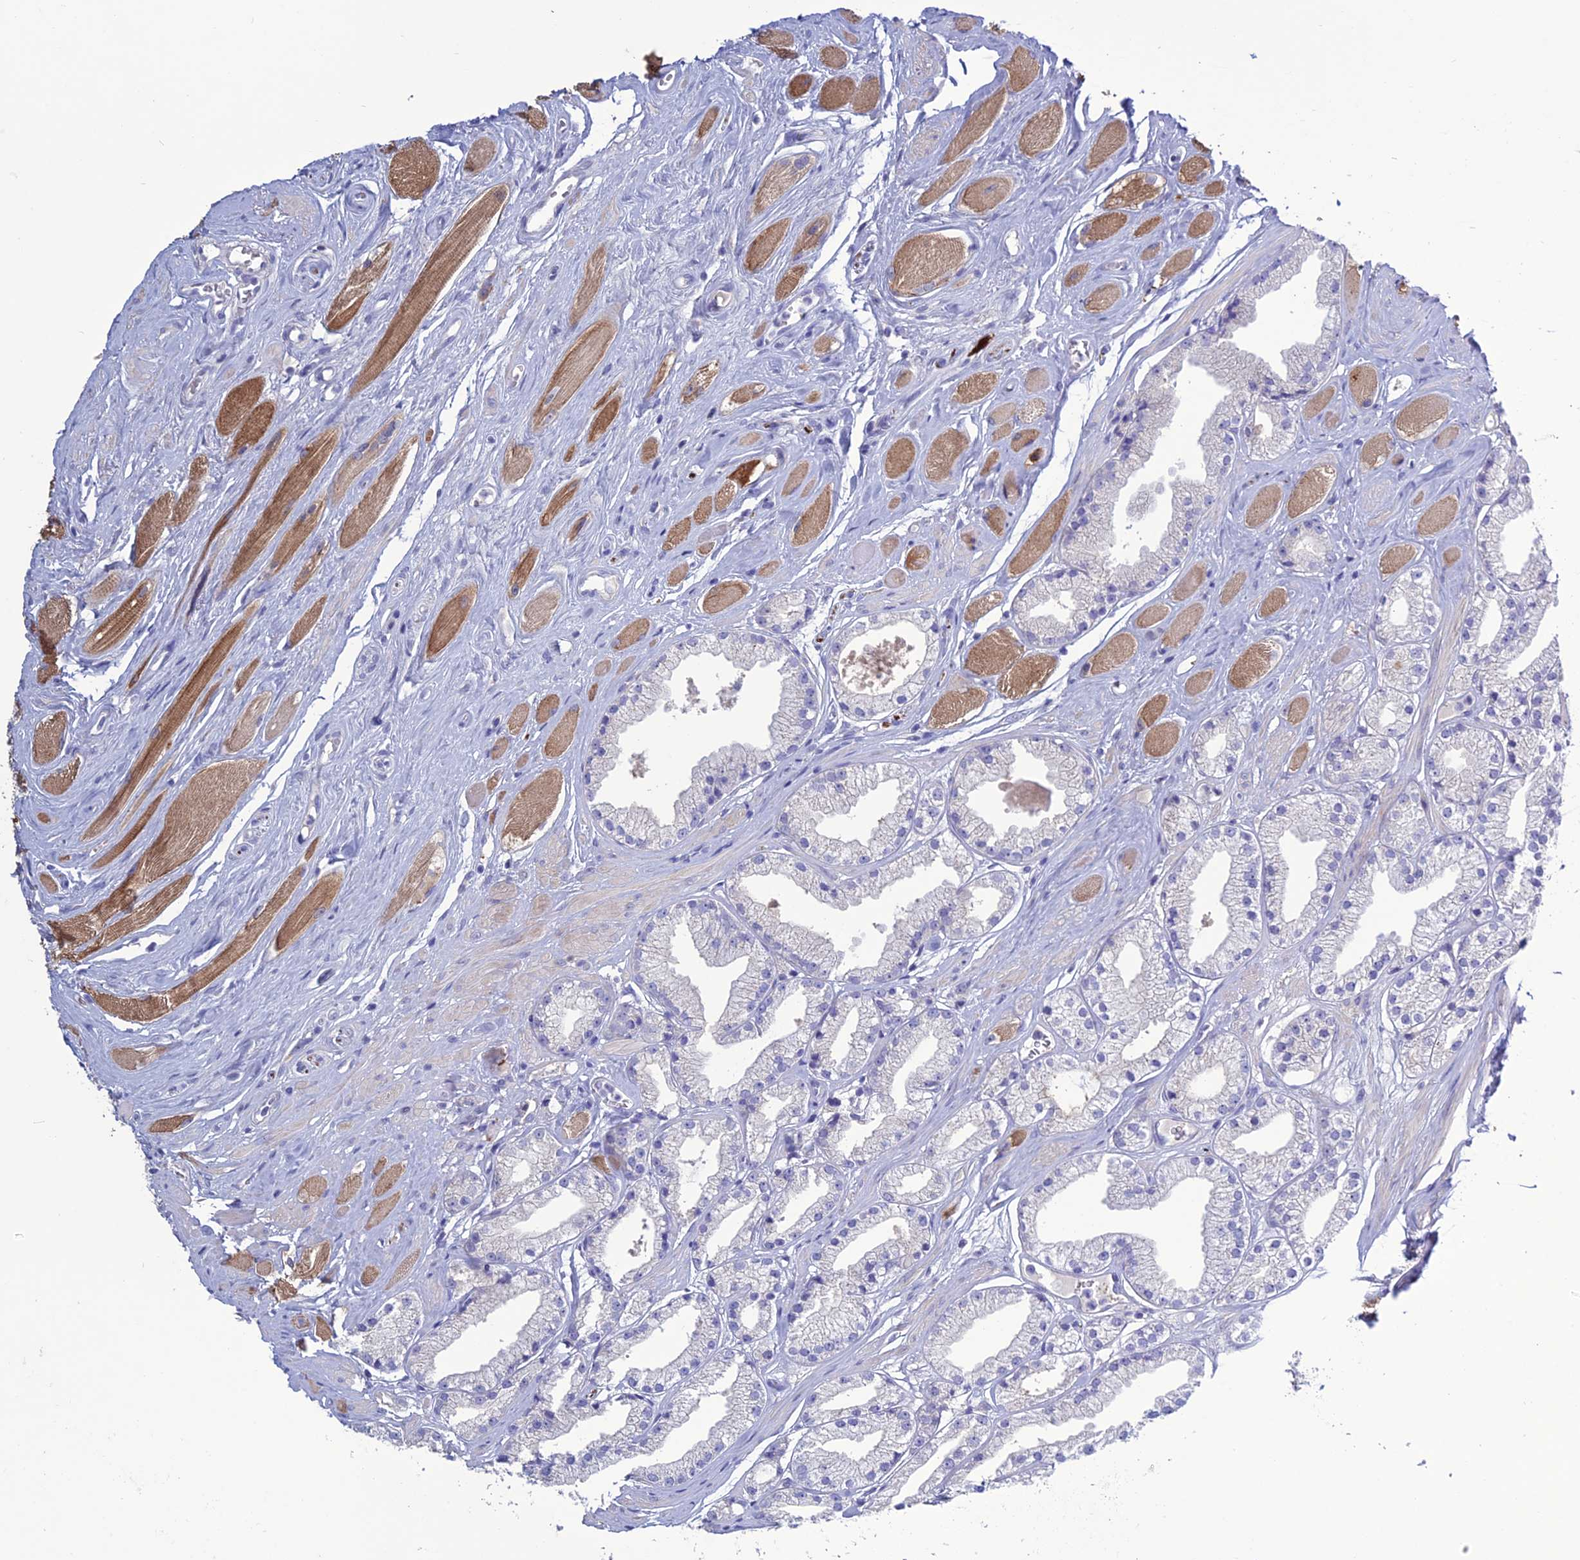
{"staining": {"intensity": "negative", "quantity": "none", "location": "none"}, "tissue": "prostate cancer", "cell_type": "Tumor cells", "image_type": "cancer", "snomed": [{"axis": "morphology", "description": "Adenocarcinoma, High grade"}, {"axis": "topography", "description": "Prostate"}], "caption": "Prostate high-grade adenocarcinoma was stained to show a protein in brown. There is no significant expression in tumor cells.", "gene": "CLEC2L", "patient": {"sex": "male", "age": 67}}